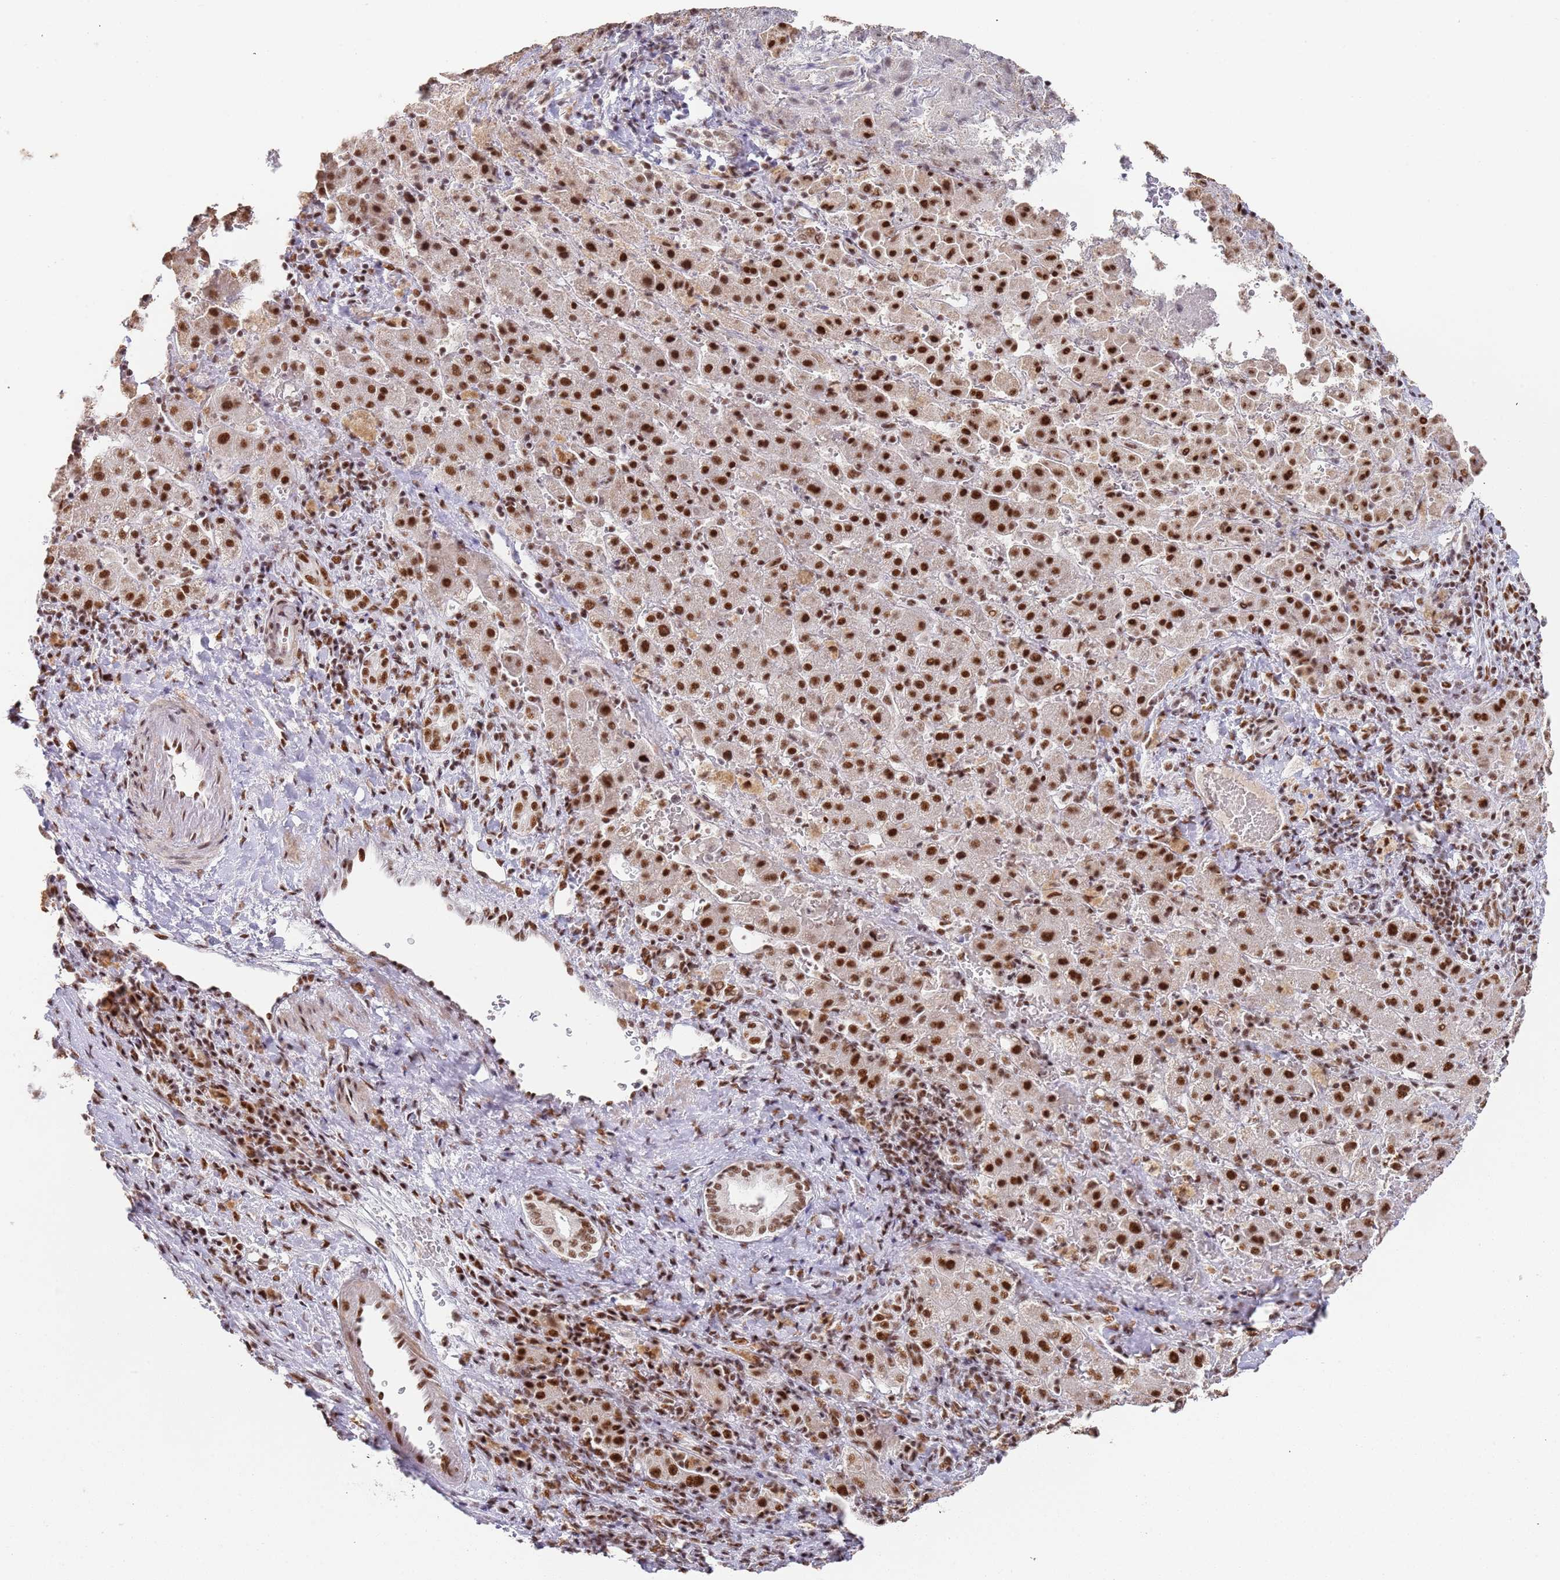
{"staining": {"intensity": "strong", "quantity": ">75%", "location": "nuclear"}, "tissue": "liver cancer", "cell_type": "Tumor cells", "image_type": "cancer", "snomed": [{"axis": "morphology", "description": "Carcinoma, Hepatocellular, NOS"}, {"axis": "topography", "description": "Liver"}], "caption": "Liver cancer (hepatocellular carcinoma) was stained to show a protein in brown. There is high levels of strong nuclear positivity in about >75% of tumor cells.", "gene": "AKAP8L", "patient": {"sex": "female", "age": 58}}